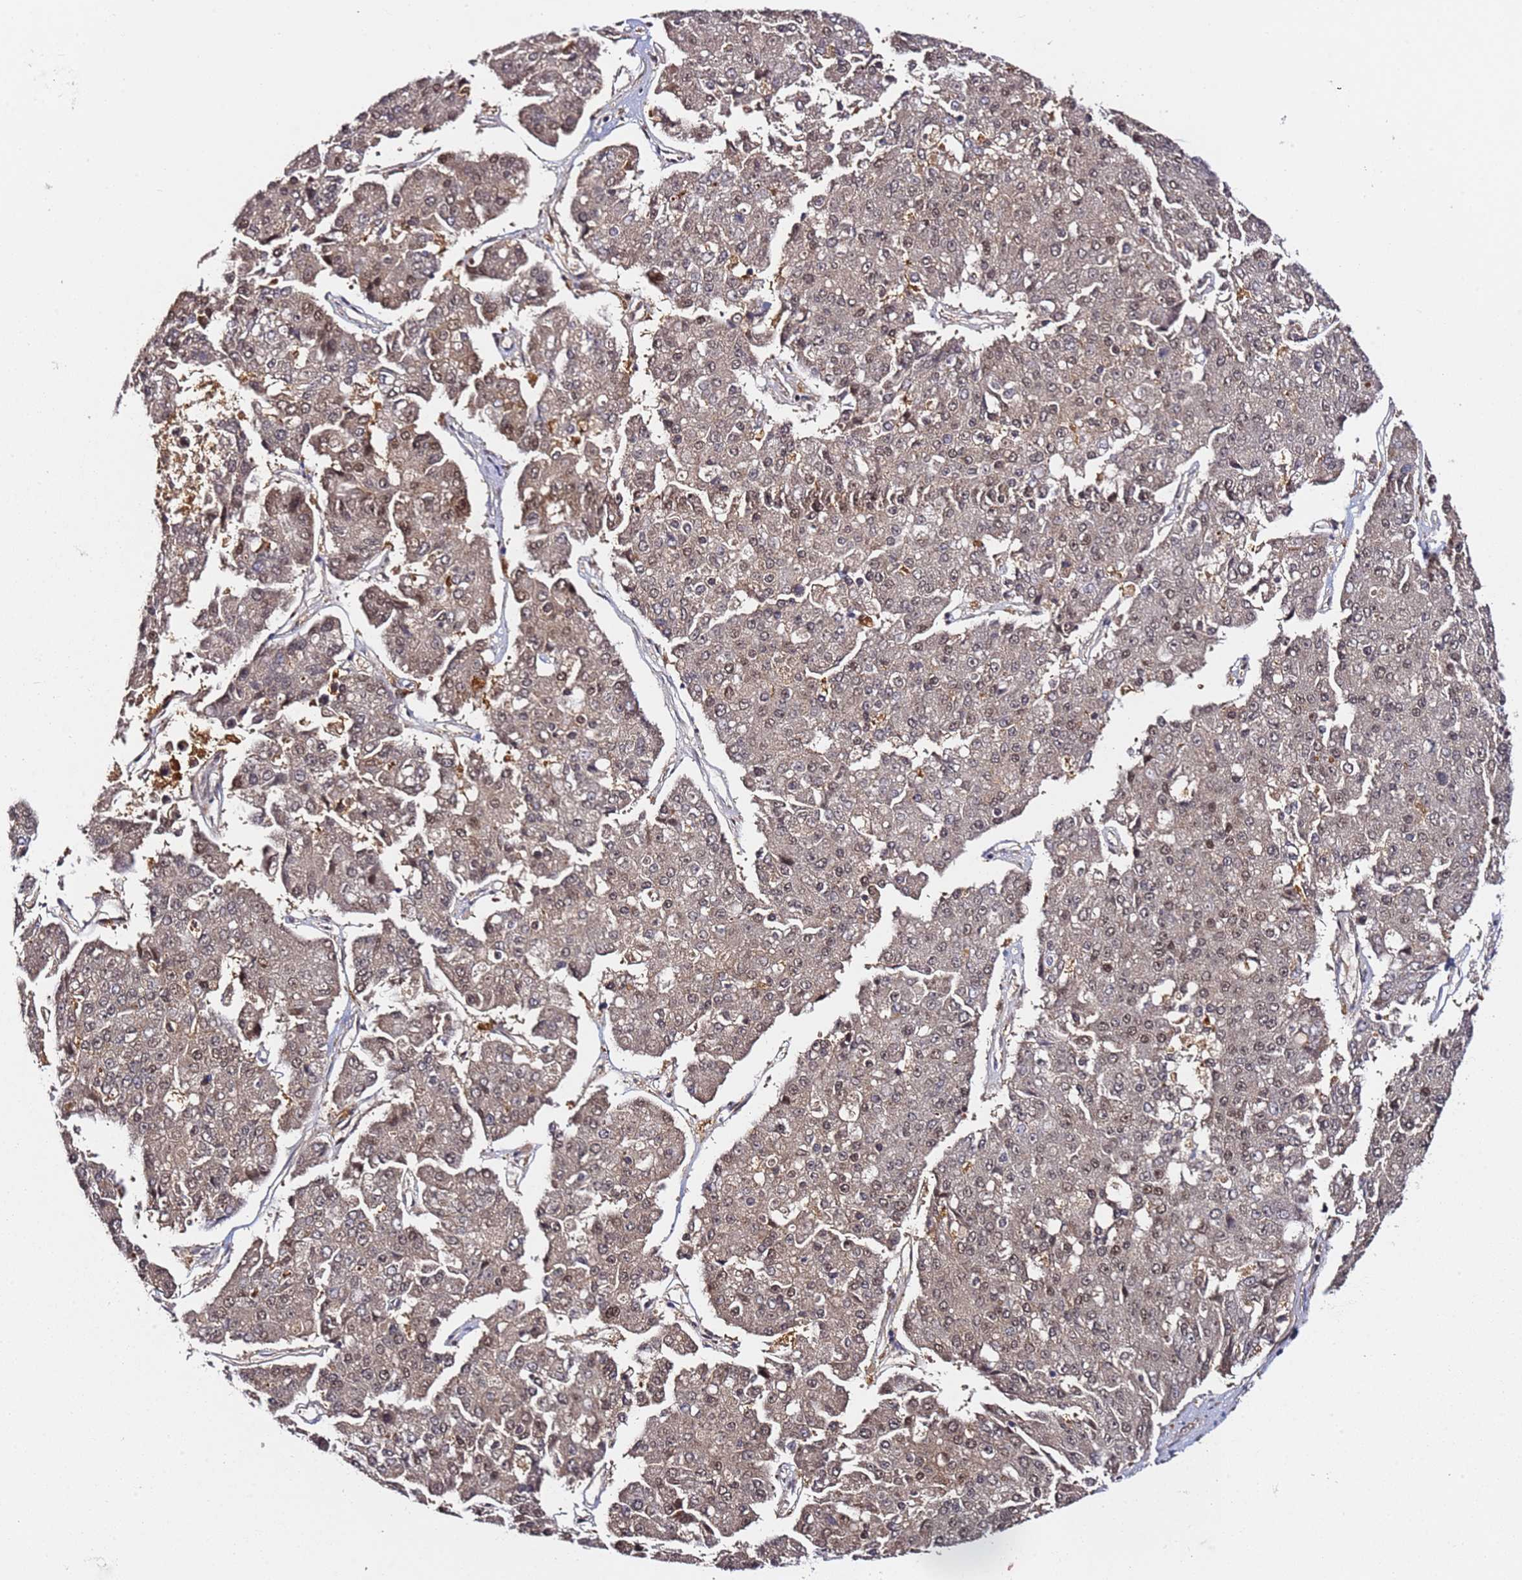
{"staining": {"intensity": "moderate", "quantity": ">75%", "location": "nuclear"}, "tissue": "pancreatic cancer", "cell_type": "Tumor cells", "image_type": "cancer", "snomed": [{"axis": "morphology", "description": "Adenocarcinoma, NOS"}, {"axis": "topography", "description": "Pancreas"}], "caption": "A histopathology image showing moderate nuclear expression in about >75% of tumor cells in pancreatic cancer (adenocarcinoma), as visualized by brown immunohistochemical staining.", "gene": "RGS18", "patient": {"sex": "male", "age": 50}}